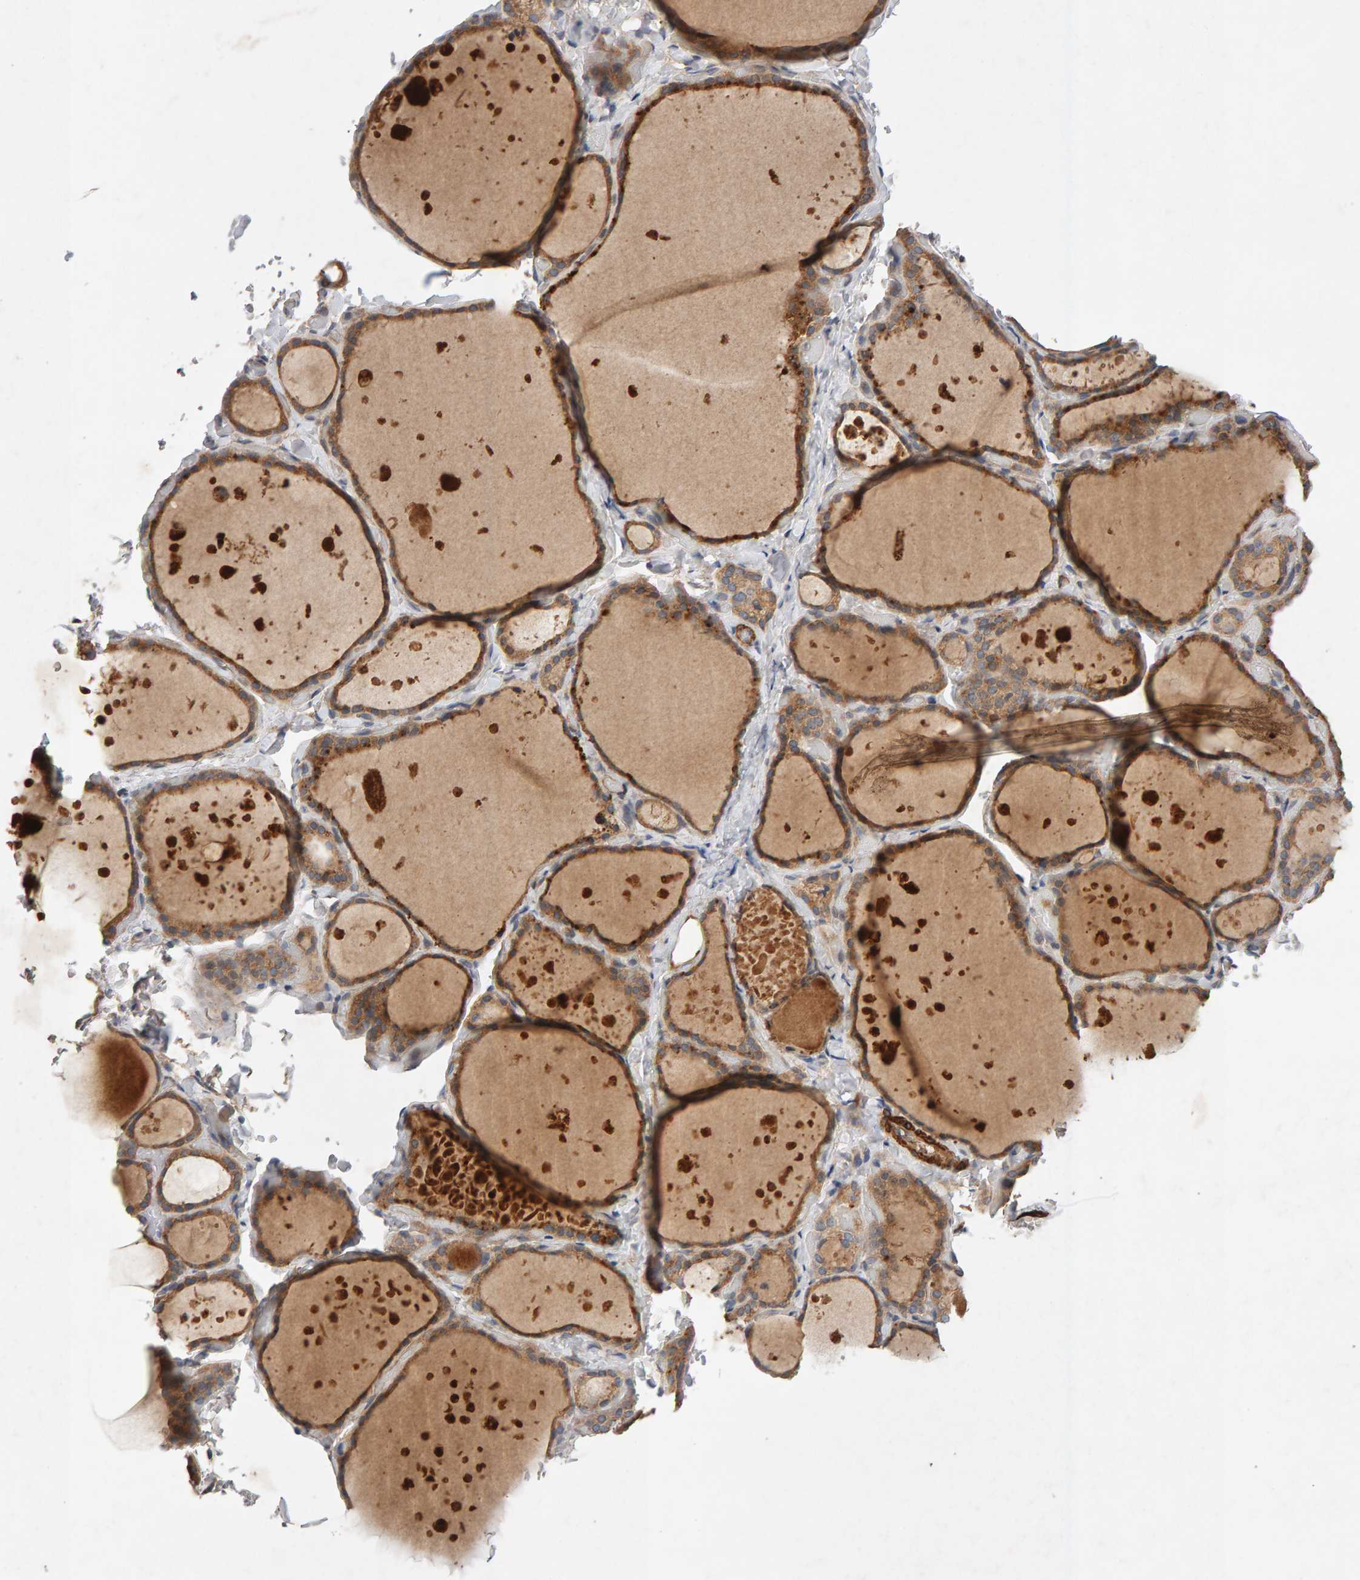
{"staining": {"intensity": "moderate", "quantity": ">75%", "location": "cytoplasmic/membranous"}, "tissue": "thyroid gland", "cell_type": "Glandular cells", "image_type": "normal", "snomed": [{"axis": "morphology", "description": "Normal tissue, NOS"}, {"axis": "topography", "description": "Thyroid gland"}], "caption": "Immunohistochemistry (IHC) staining of unremarkable thyroid gland, which reveals medium levels of moderate cytoplasmic/membranous positivity in about >75% of glandular cells indicating moderate cytoplasmic/membranous protein positivity. The staining was performed using DAB (brown) for protein detection and nuclei were counterstained in hematoxylin (blue).", "gene": "RNF19A", "patient": {"sex": "female", "age": 44}}